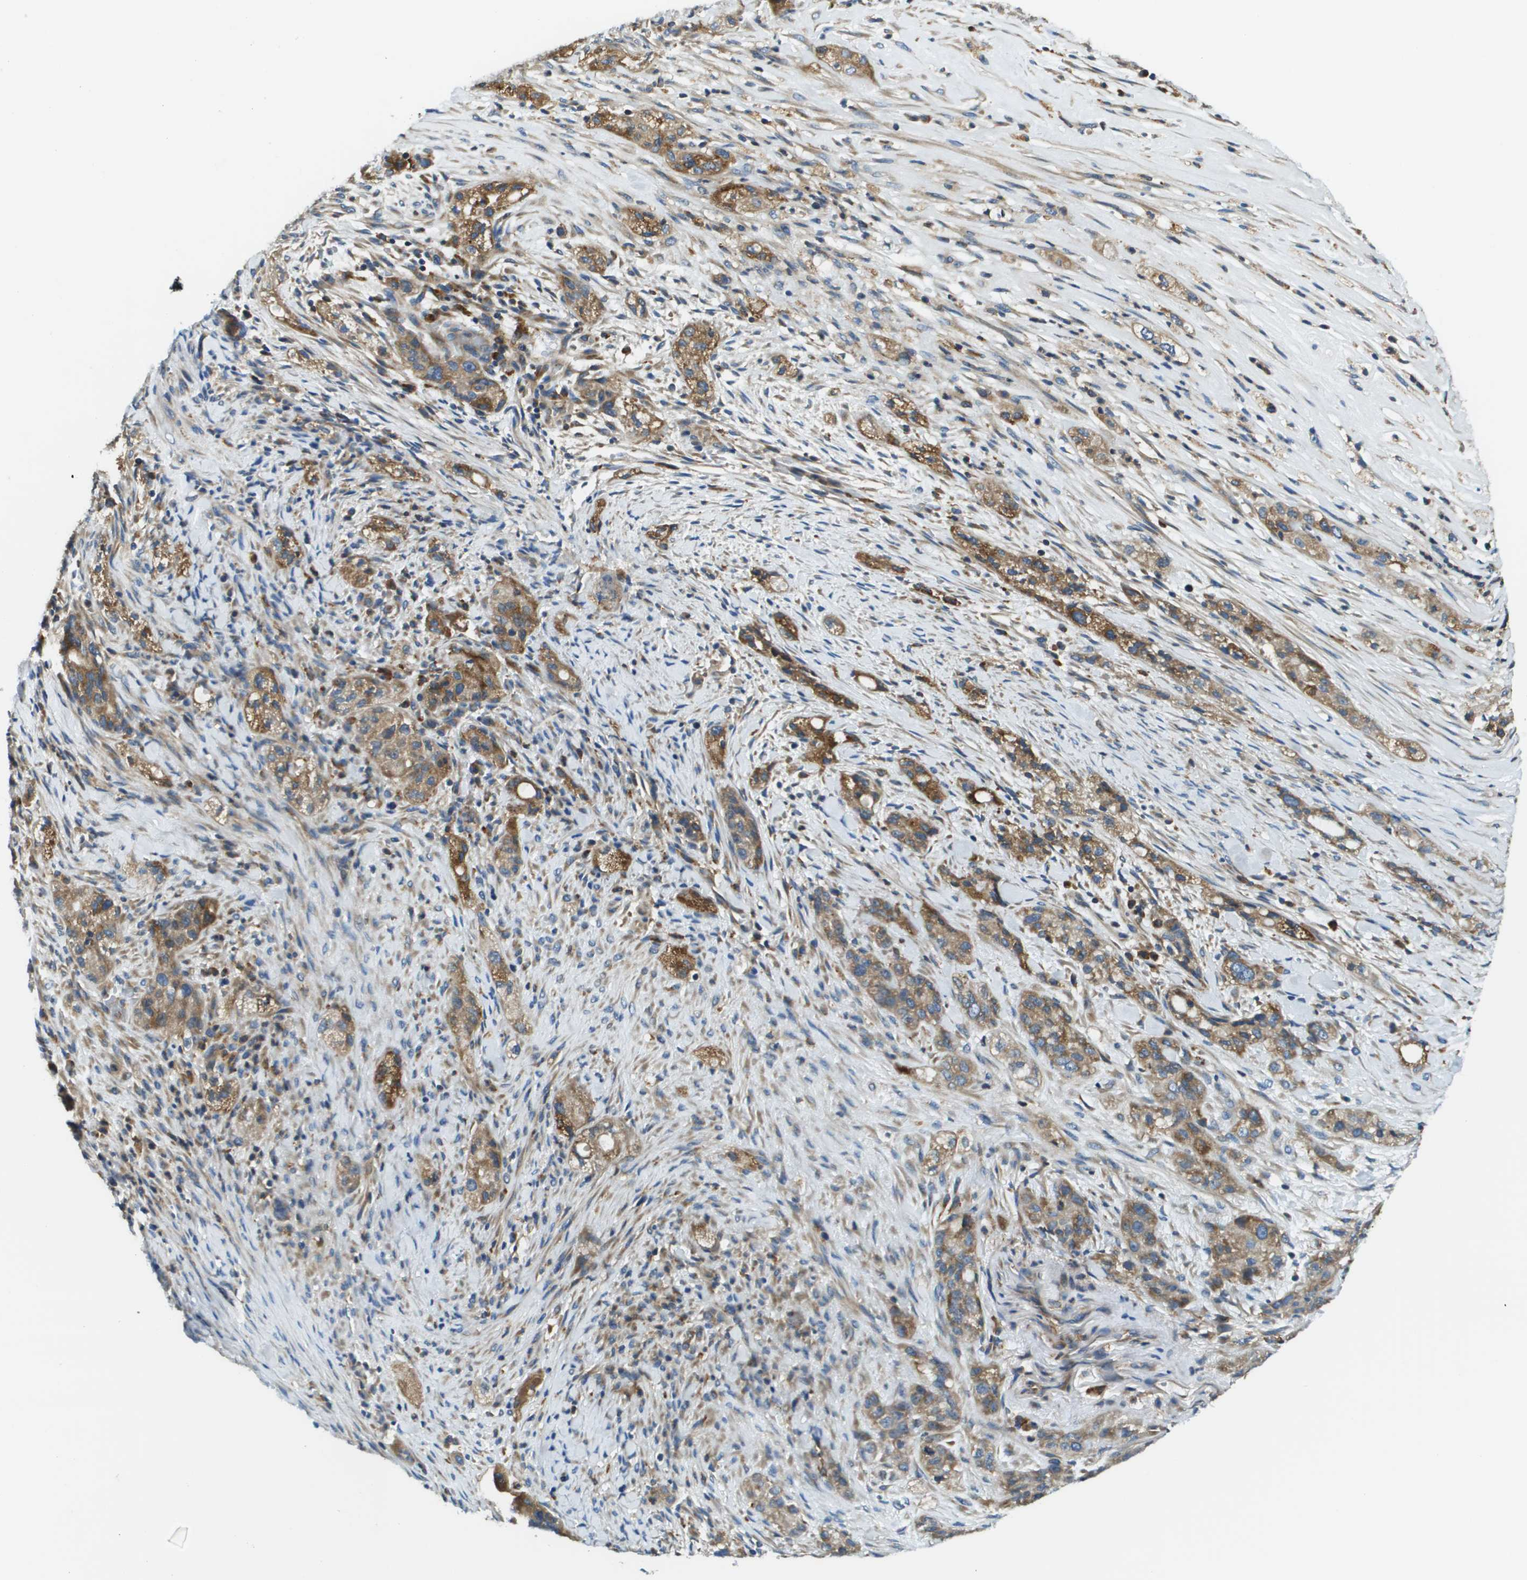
{"staining": {"intensity": "moderate", "quantity": ">75%", "location": "cytoplasmic/membranous"}, "tissue": "pancreatic cancer", "cell_type": "Tumor cells", "image_type": "cancer", "snomed": [{"axis": "morphology", "description": "Adenocarcinoma, NOS"}, {"axis": "topography", "description": "Pancreas"}], "caption": "This photomicrograph reveals pancreatic cancer (adenocarcinoma) stained with IHC to label a protein in brown. The cytoplasmic/membranous of tumor cells show moderate positivity for the protein. Nuclei are counter-stained blue.", "gene": "CNPY3", "patient": {"sex": "female", "age": 78}}